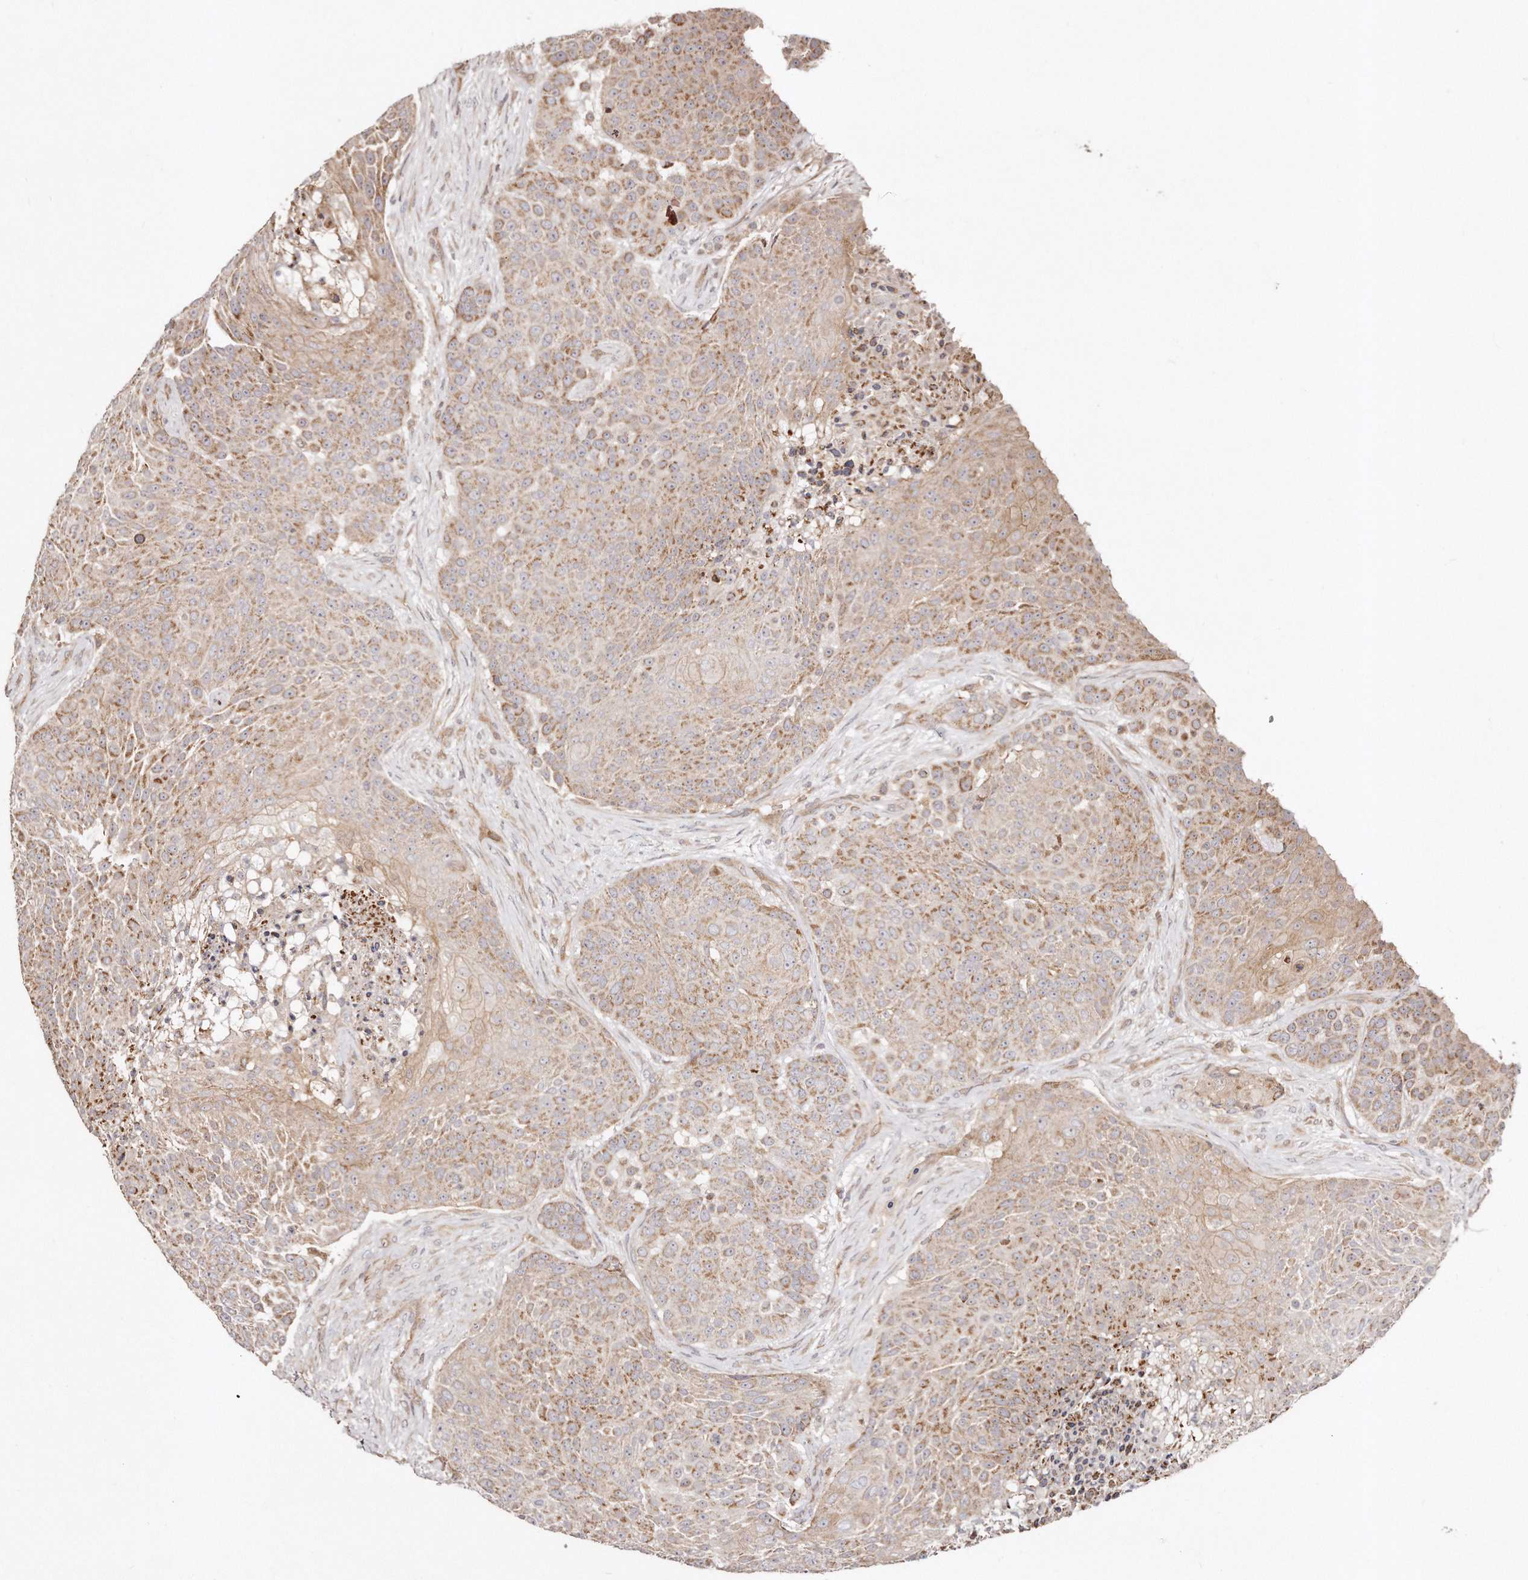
{"staining": {"intensity": "moderate", "quantity": "25%-75%", "location": "cytoplasmic/membranous"}, "tissue": "urothelial cancer", "cell_type": "Tumor cells", "image_type": "cancer", "snomed": [{"axis": "morphology", "description": "Urothelial carcinoma, High grade"}, {"axis": "topography", "description": "Urinary bladder"}], "caption": "Immunohistochemical staining of urothelial cancer demonstrates medium levels of moderate cytoplasmic/membranous protein staining in approximately 25%-75% of tumor cells.", "gene": "GBP4", "patient": {"sex": "female", "age": 63}}